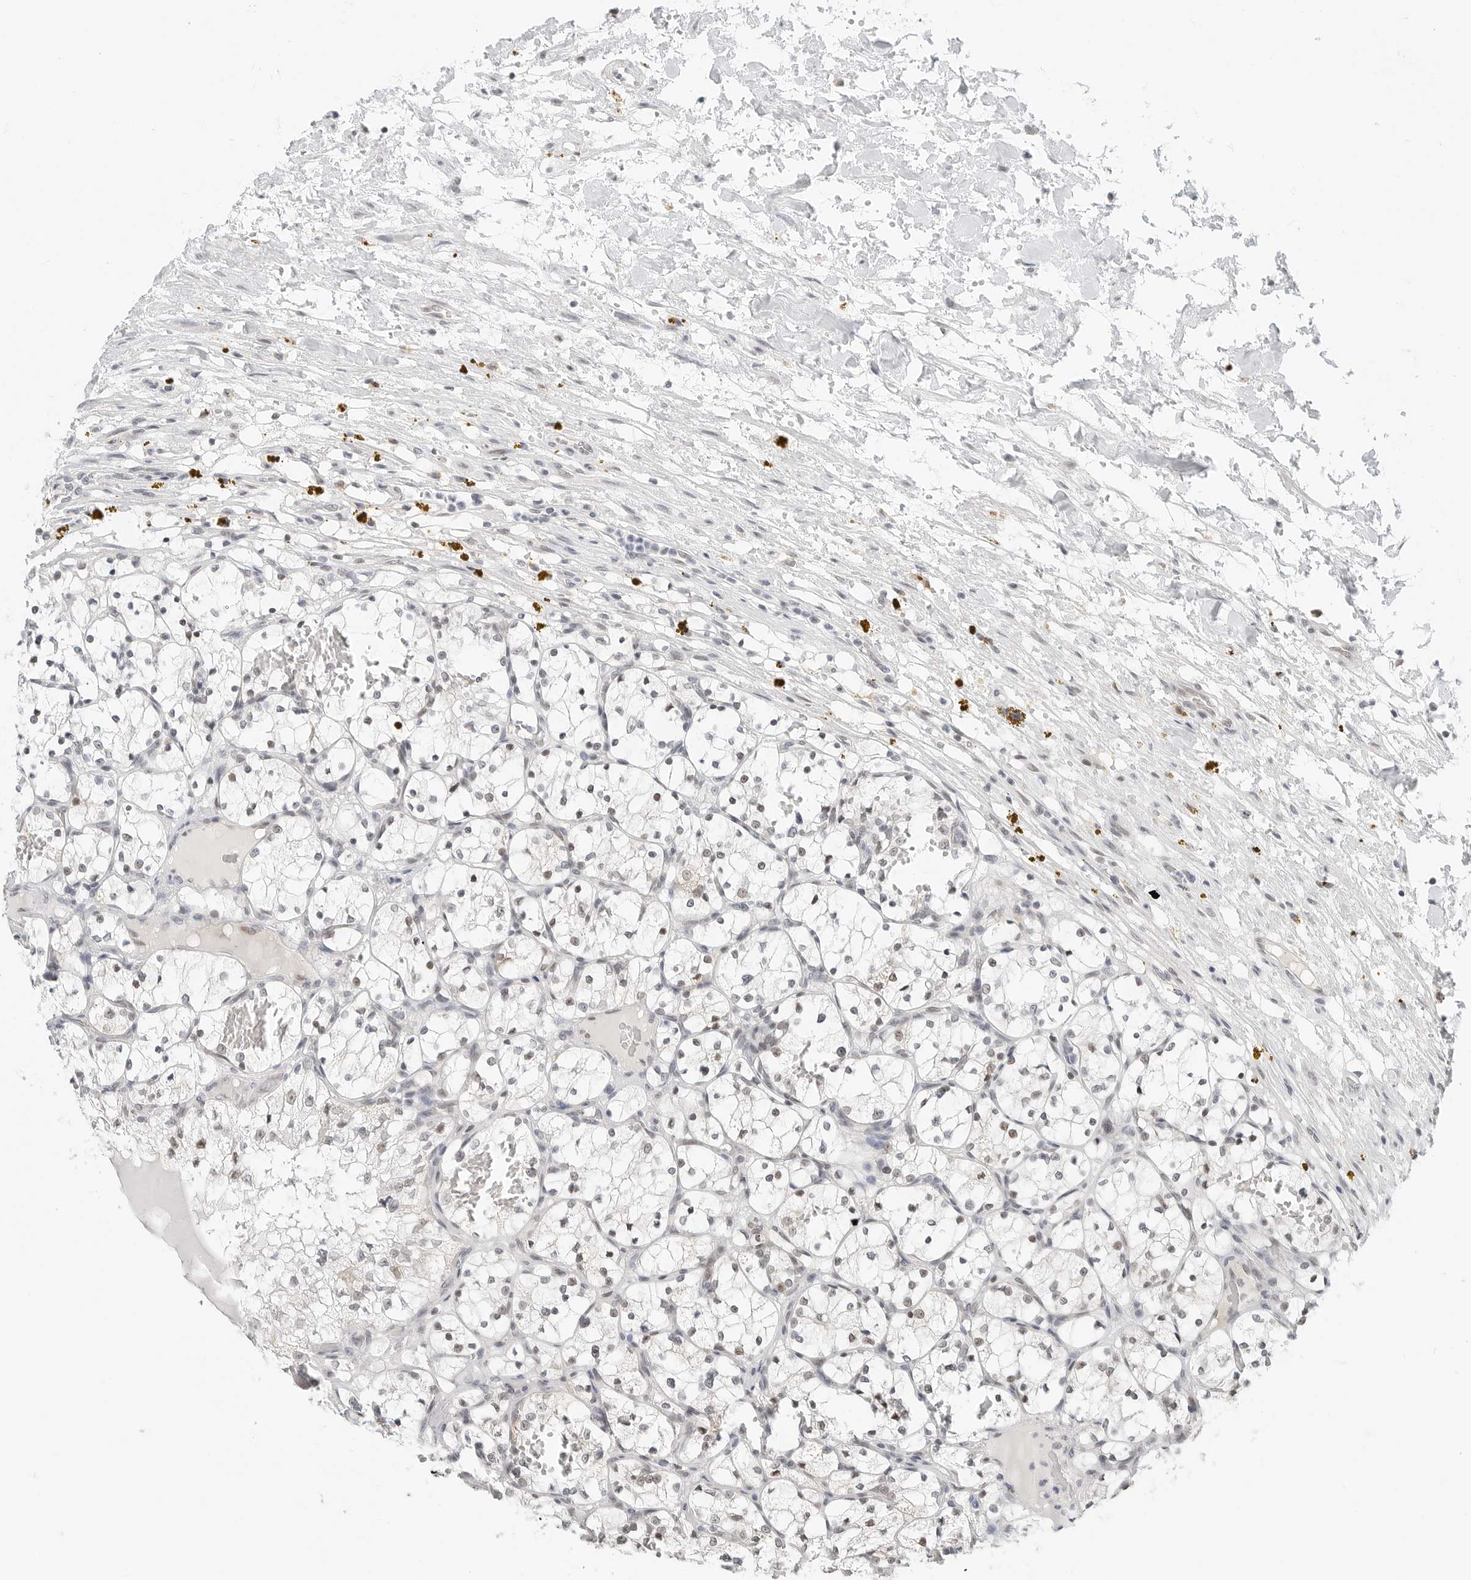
{"staining": {"intensity": "weak", "quantity": "25%-75%", "location": "nuclear"}, "tissue": "renal cancer", "cell_type": "Tumor cells", "image_type": "cancer", "snomed": [{"axis": "morphology", "description": "Adenocarcinoma, NOS"}, {"axis": "topography", "description": "Kidney"}], "caption": "Immunohistochemical staining of renal adenocarcinoma displays weak nuclear protein positivity in approximately 25%-75% of tumor cells.", "gene": "TSEN2", "patient": {"sex": "female", "age": 69}}